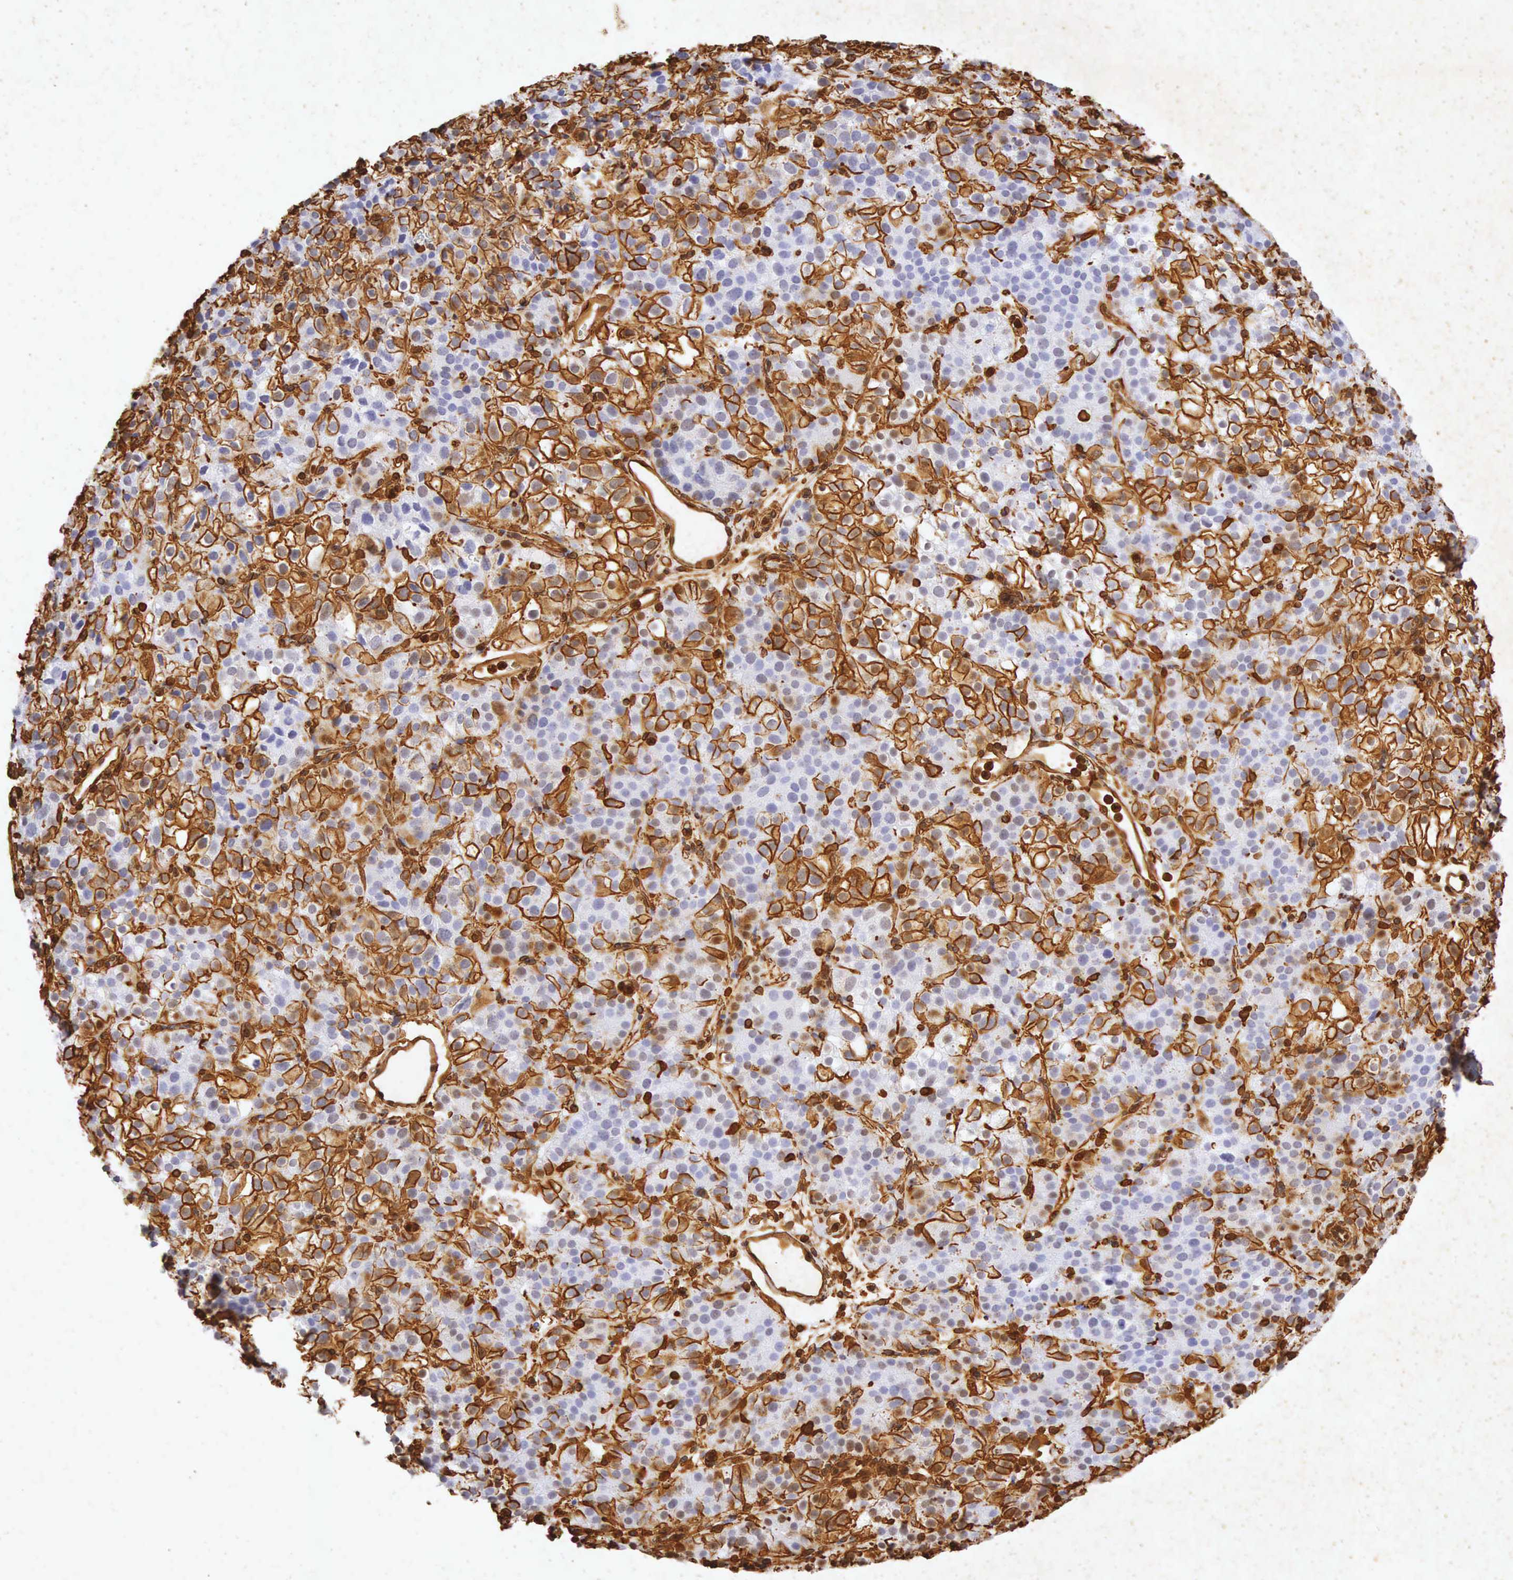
{"staining": {"intensity": "strong", "quantity": "<25%", "location": "cytoplasmic/membranous"}, "tissue": "parathyroid gland", "cell_type": "Glandular cells", "image_type": "normal", "snomed": [{"axis": "morphology", "description": "Normal tissue, NOS"}, {"axis": "topography", "description": "Parathyroid gland"}], "caption": "A micrograph showing strong cytoplasmic/membranous expression in approximately <25% of glandular cells in benign parathyroid gland, as visualized by brown immunohistochemical staining.", "gene": "VIM", "patient": {"sex": "male", "age": 71}}